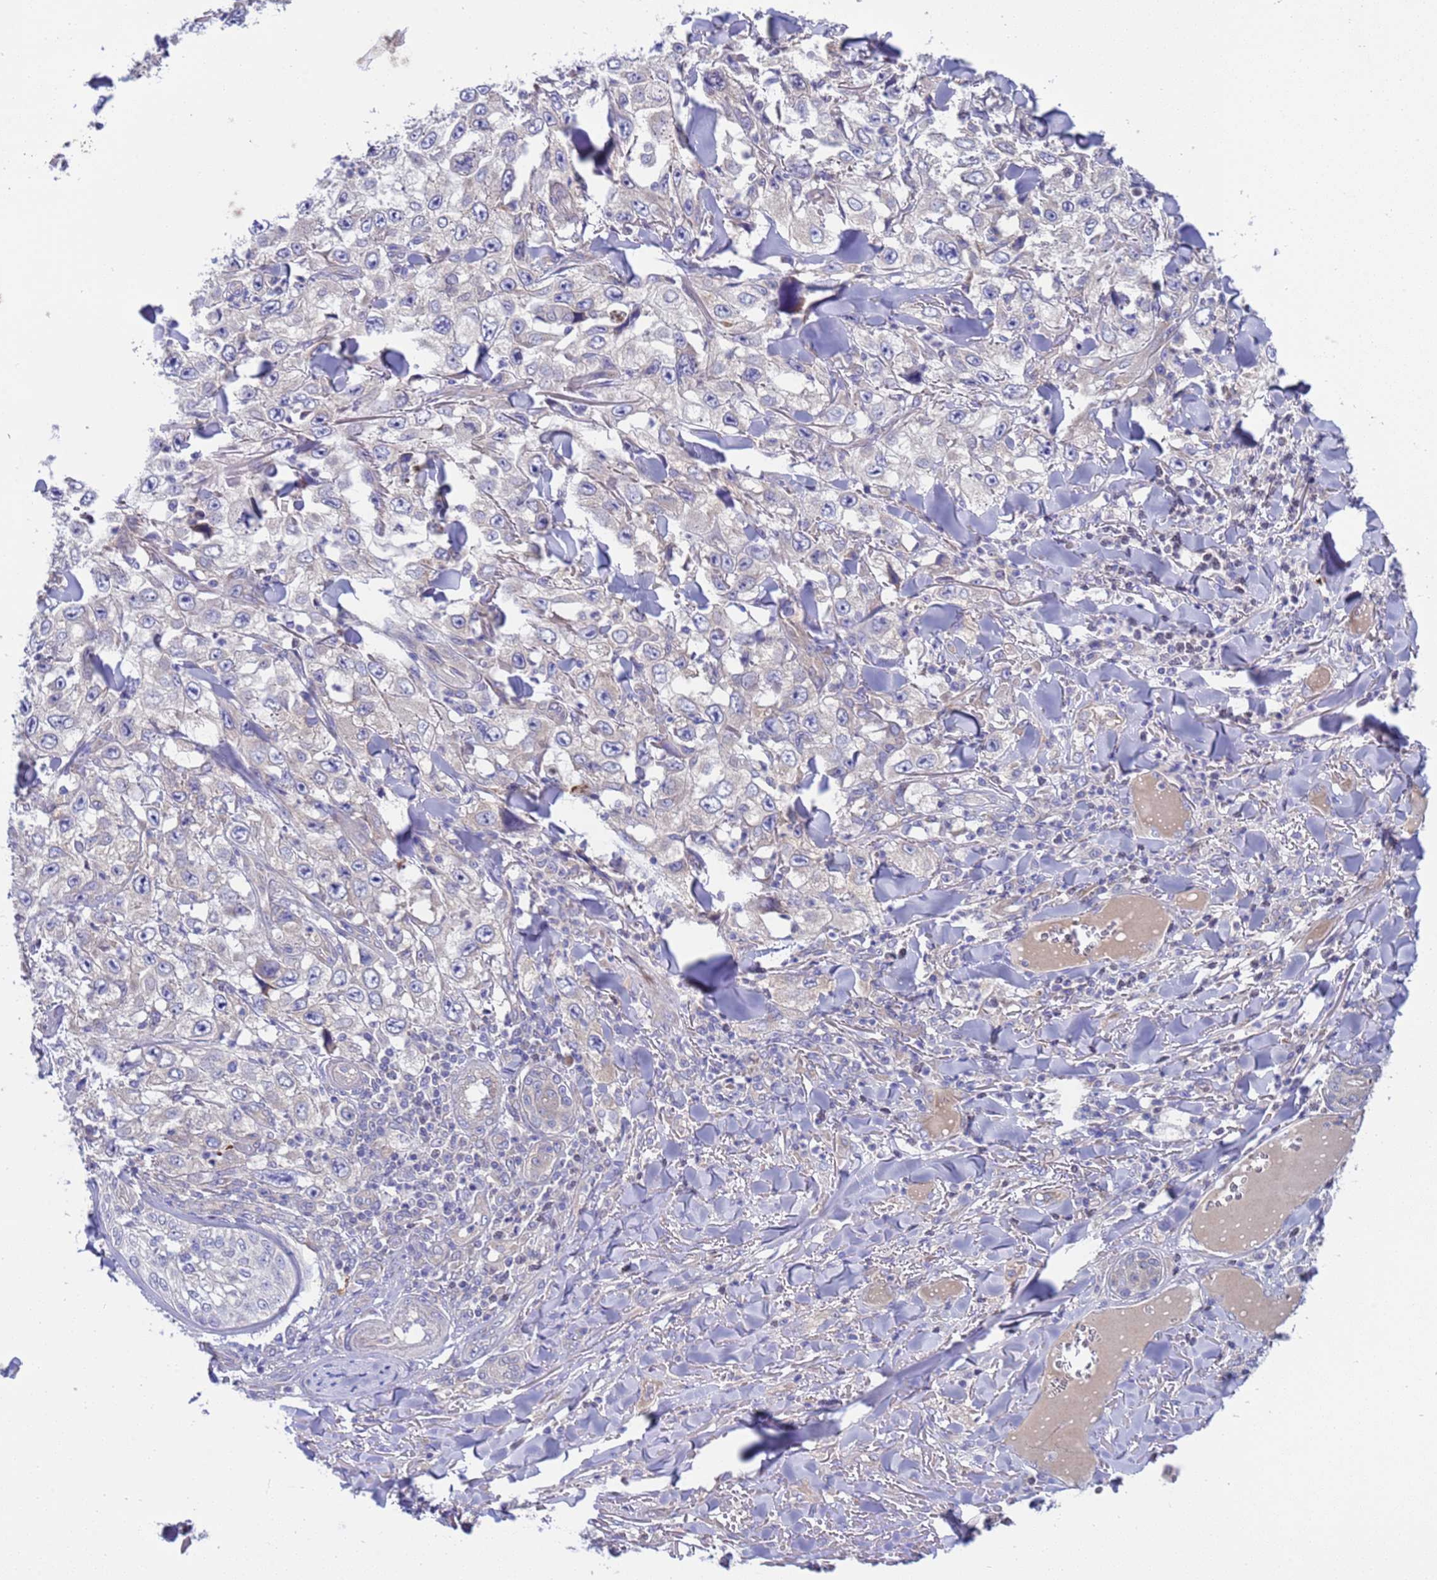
{"staining": {"intensity": "negative", "quantity": "none", "location": "none"}, "tissue": "skin cancer", "cell_type": "Tumor cells", "image_type": "cancer", "snomed": [{"axis": "morphology", "description": "Squamous cell carcinoma, NOS"}, {"axis": "topography", "description": "Skin"}], "caption": "The histopathology image displays no staining of tumor cells in squamous cell carcinoma (skin).", "gene": "RC3H2", "patient": {"sex": "male", "age": 82}}